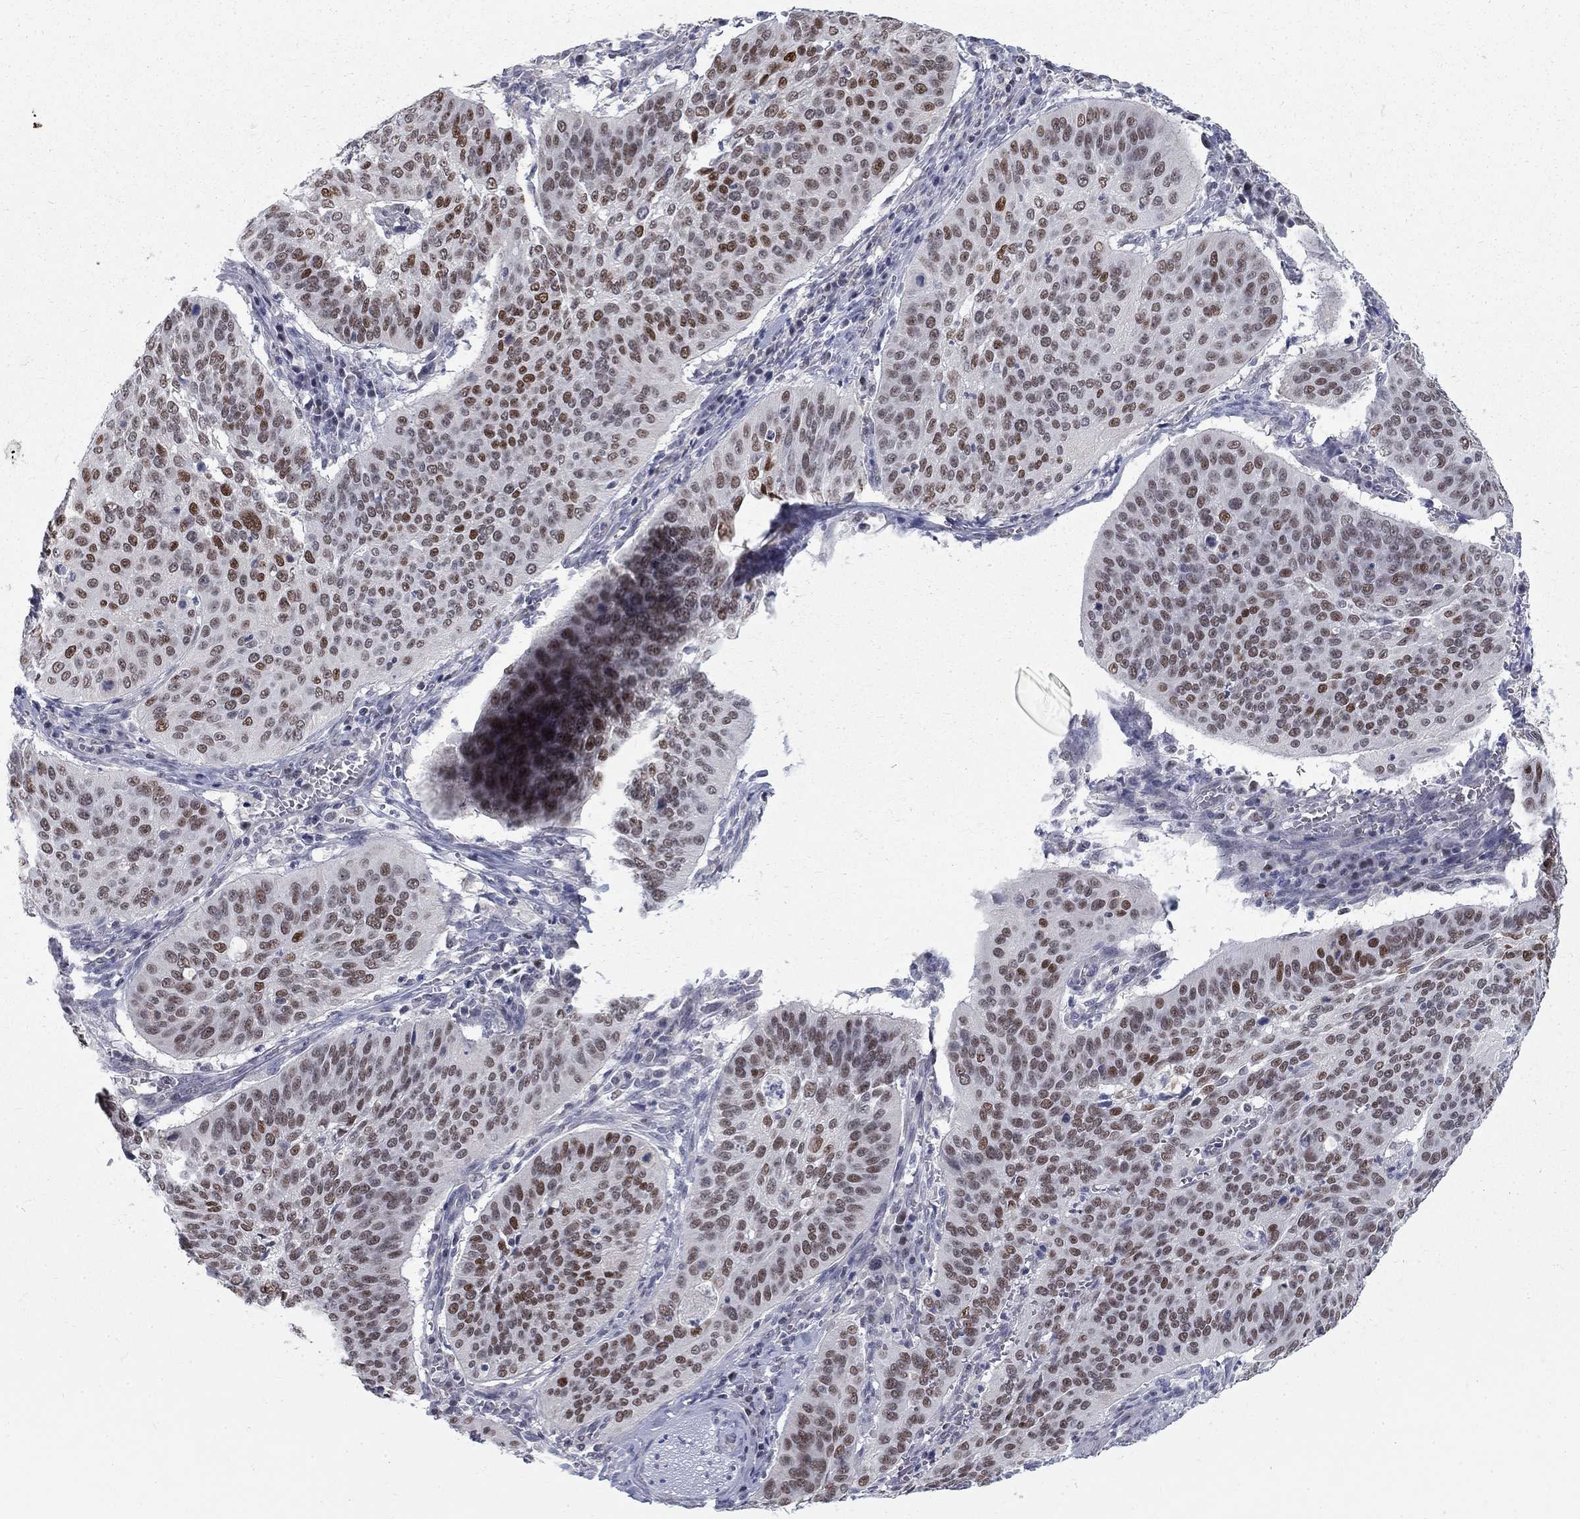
{"staining": {"intensity": "strong", "quantity": ">75%", "location": "nuclear"}, "tissue": "cervical cancer", "cell_type": "Tumor cells", "image_type": "cancer", "snomed": [{"axis": "morphology", "description": "Normal tissue, NOS"}, {"axis": "morphology", "description": "Squamous cell carcinoma, NOS"}, {"axis": "topography", "description": "Cervix"}], "caption": "Immunohistochemistry (IHC) (DAB) staining of human cervical squamous cell carcinoma demonstrates strong nuclear protein expression in about >75% of tumor cells.", "gene": "GCFC2", "patient": {"sex": "female", "age": 39}}